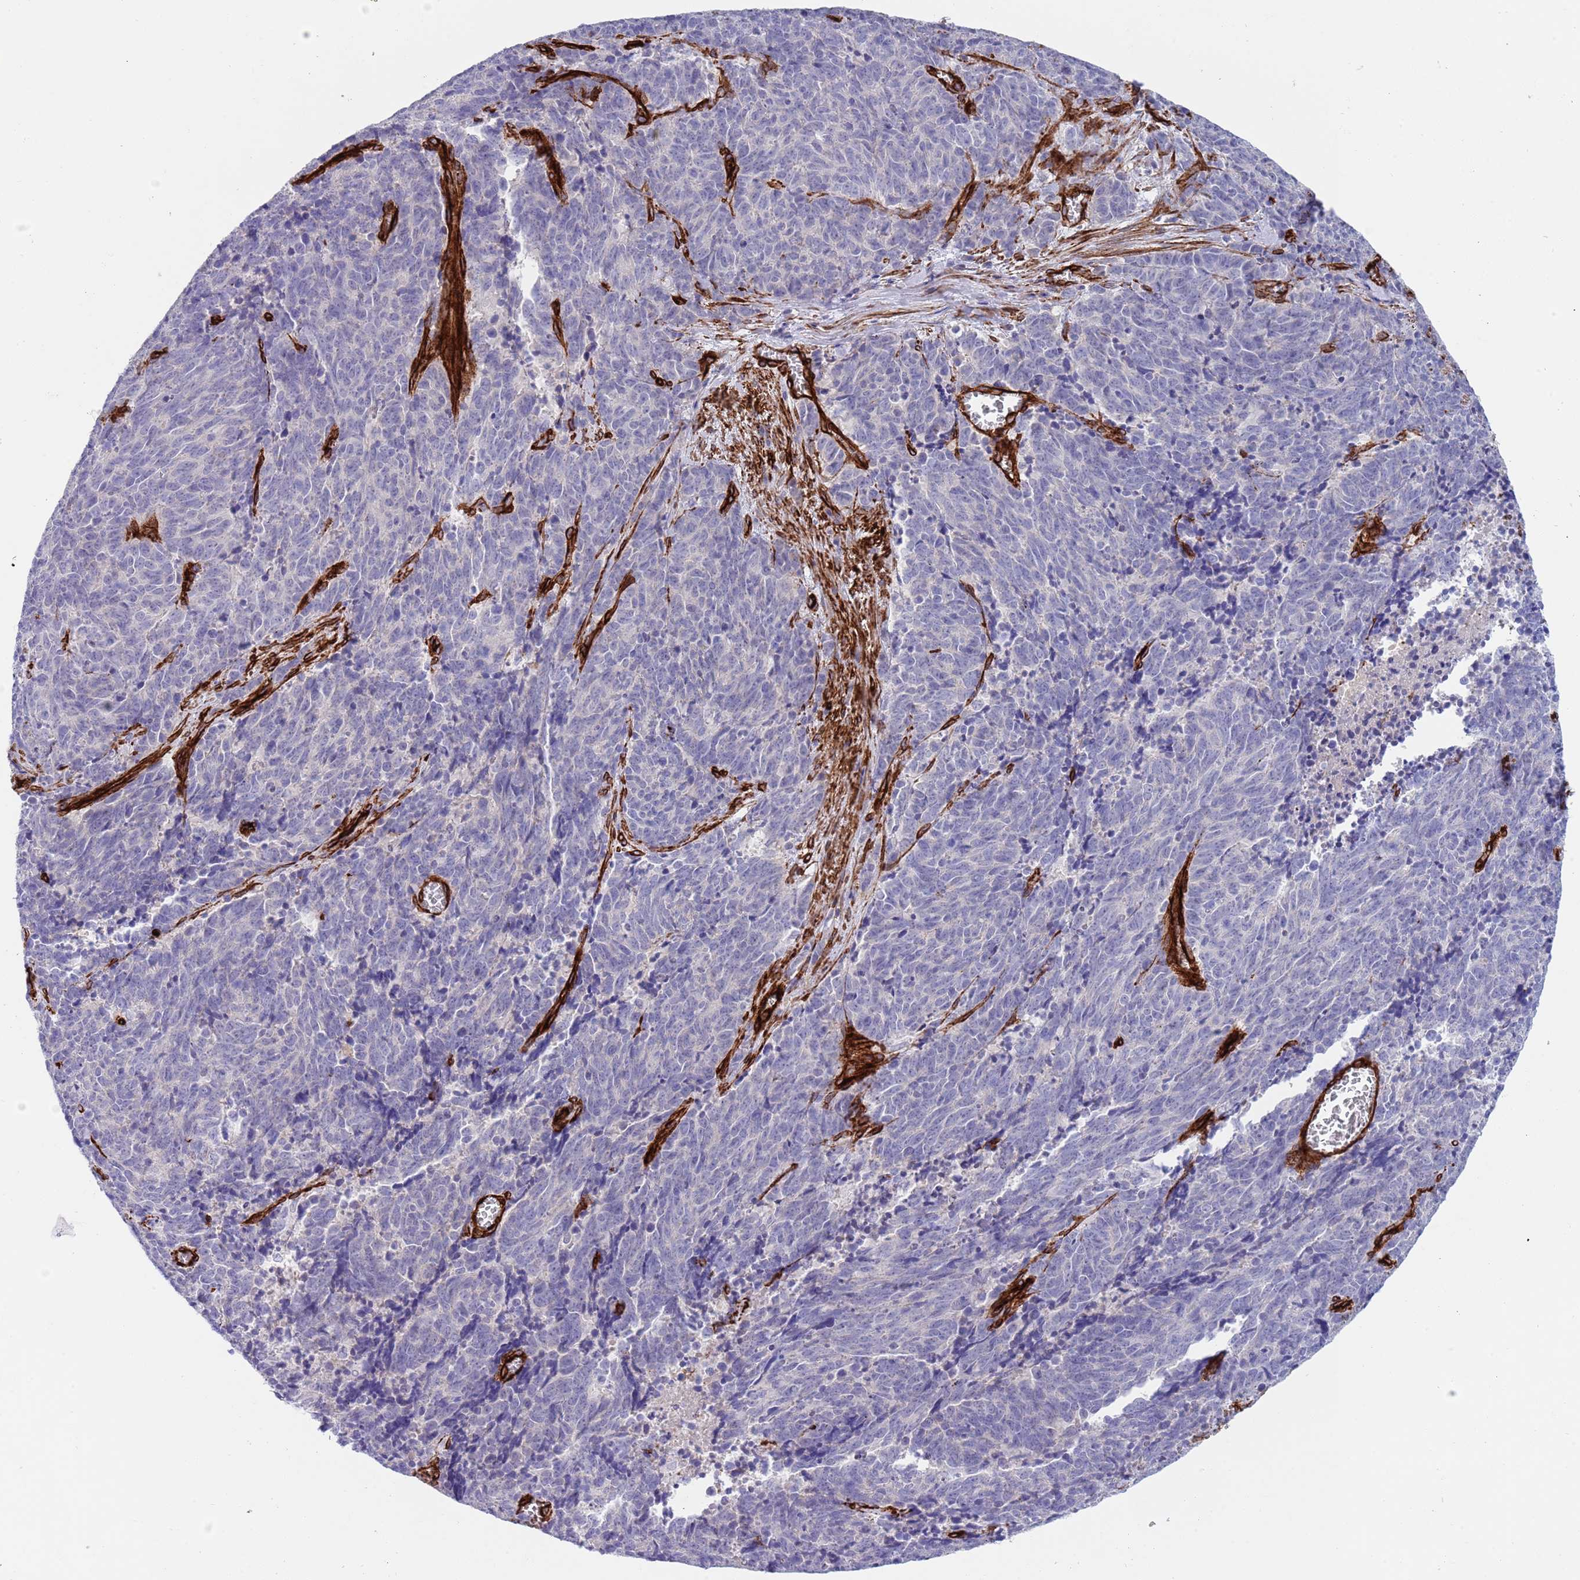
{"staining": {"intensity": "negative", "quantity": "none", "location": "none"}, "tissue": "cervical cancer", "cell_type": "Tumor cells", "image_type": "cancer", "snomed": [{"axis": "morphology", "description": "Squamous cell carcinoma, NOS"}, {"axis": "topography", "description": "Cervix"}], "caption": "Cervical squamous cell carcinoma stained for a protein using IHC demonstrates no staining tumor cells.", "gene": "CAV2", "patient": {"sex": "female", "age": 29}}